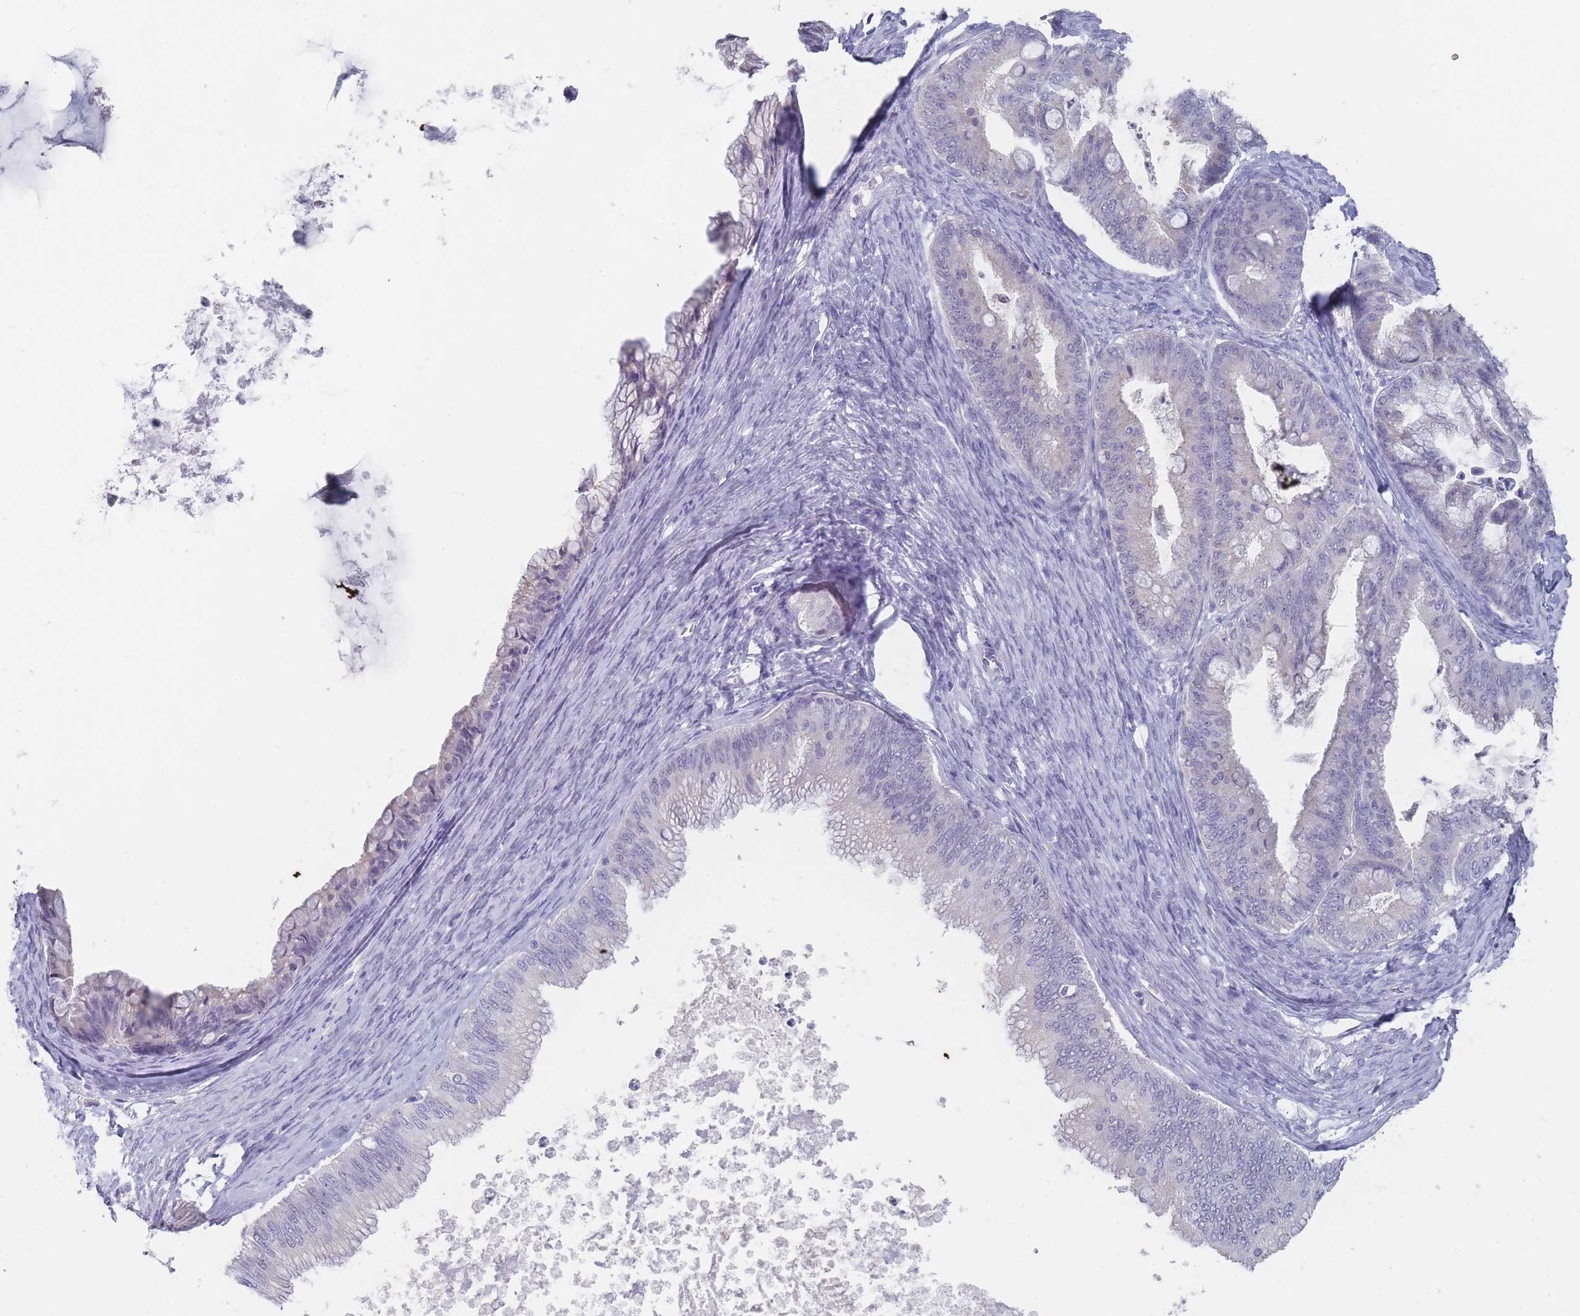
{"staining": {"intensity": "negative", "quantity": "none", "location": "none"}, "tissue": "ovarian cancer", "cell_type": "Tumor cells", "image_type": "cancer", "snomed": [{"axis": "morphology", "description": "Cystadenocarcinoma, mucinous, NOS"}, {"axis": "topography", "description": "Ovary"}], "caption": "DAB immunohistochemical staining of human ovarian cancer shows no significant positivity in tumor cells.", "gene": "CYP51A1", "patient": {"sex": "female", "age": 35}}